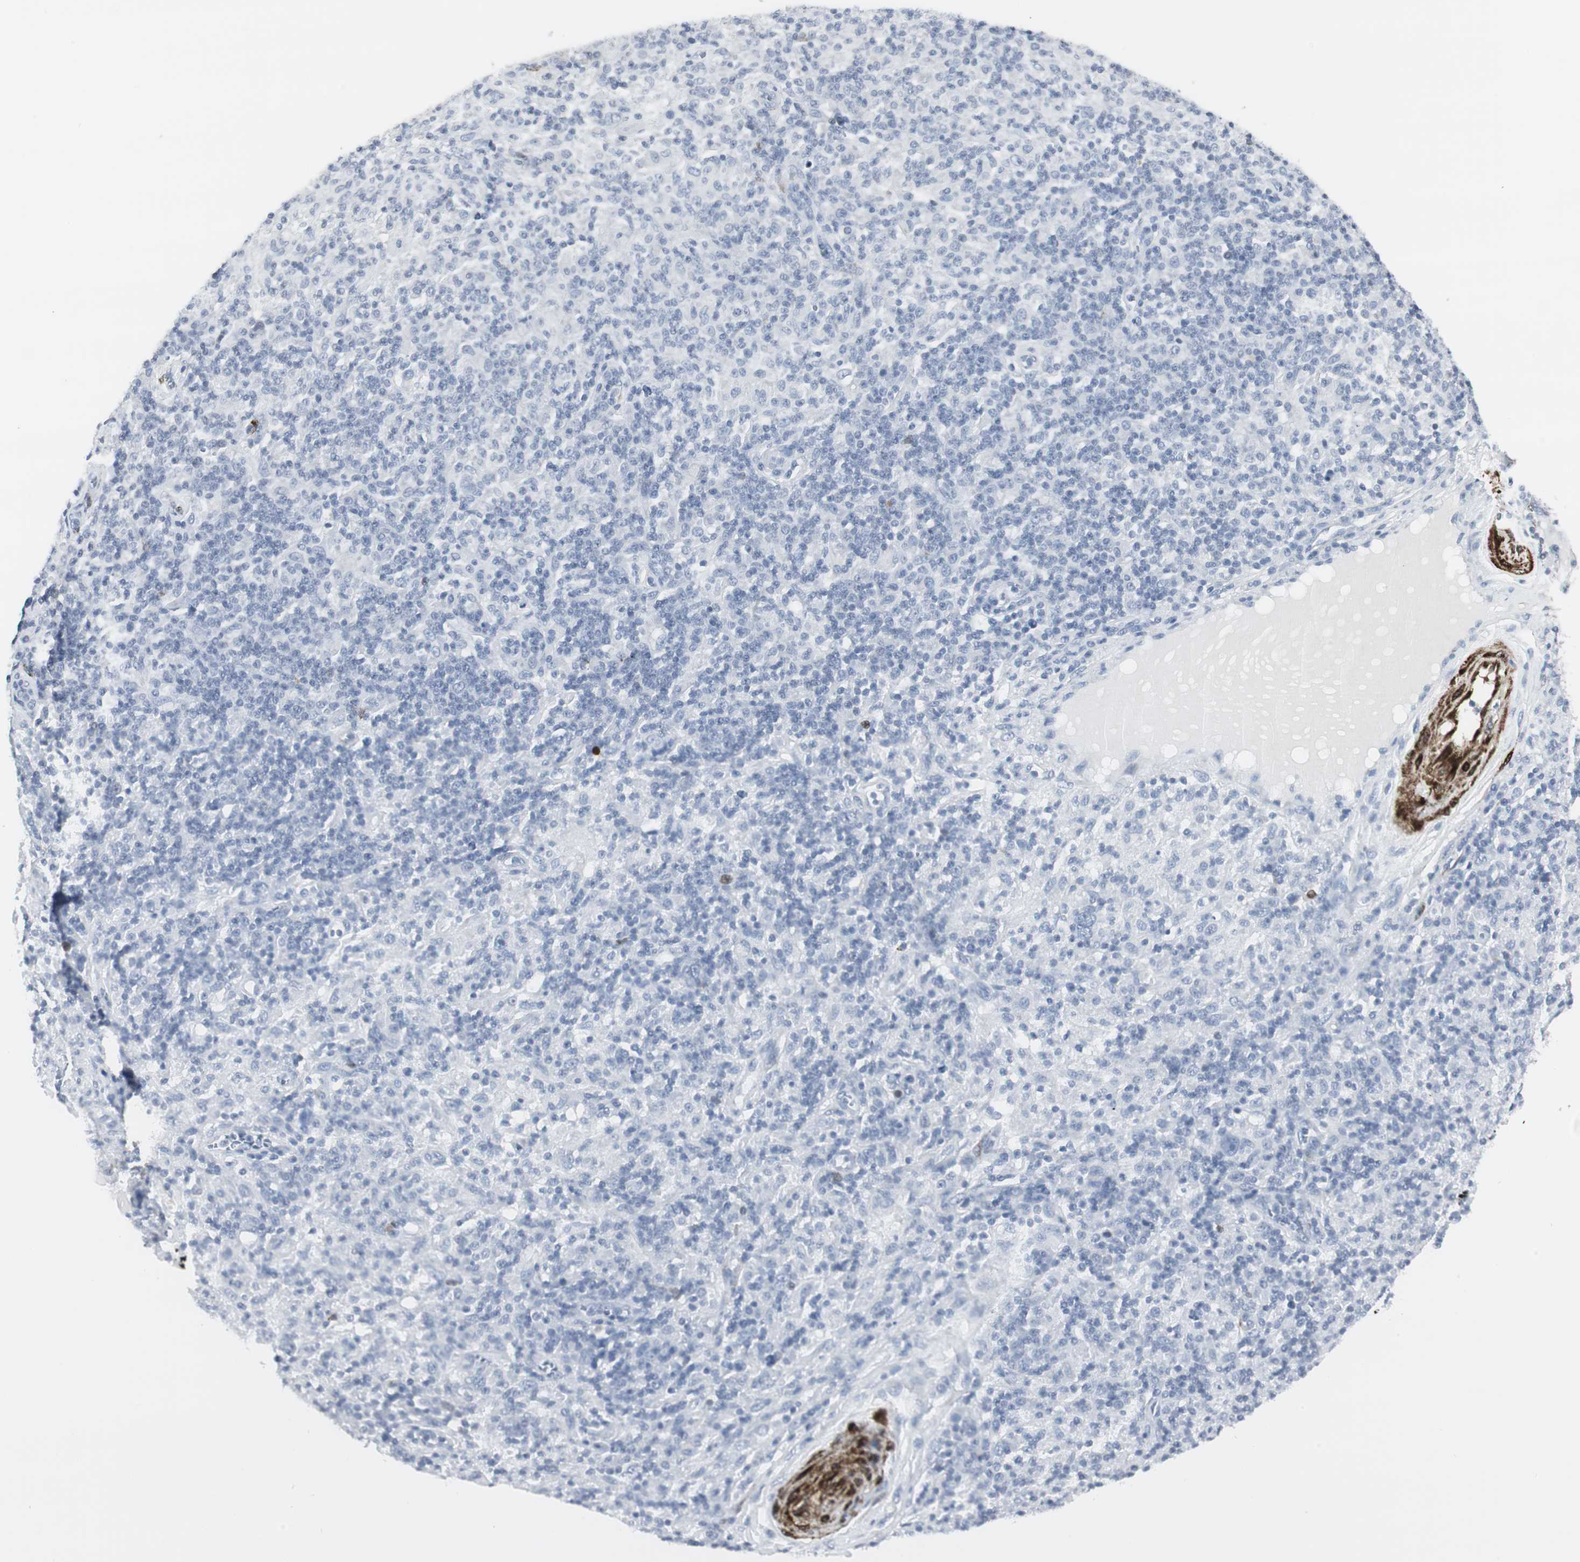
{"staining": {"intensity": "negative", "quantity": "none", "location": "none"}, "tissue": "lymphoma", "cell_type": "Tumor cells", "image_type": "cancer", "snomed": [{"axis": "morphology", "description": "Hodgkin's disease, NOS"}, {"axis": "topography", "description": "Lymph node"}], "caption": "This is an immunohistochemistry (IHC) image of human Hodgkin's disease. There is no expression in tumor cells.", "gene": "PPP1R14A", "patient": {"sex": "male", "age": 70}}